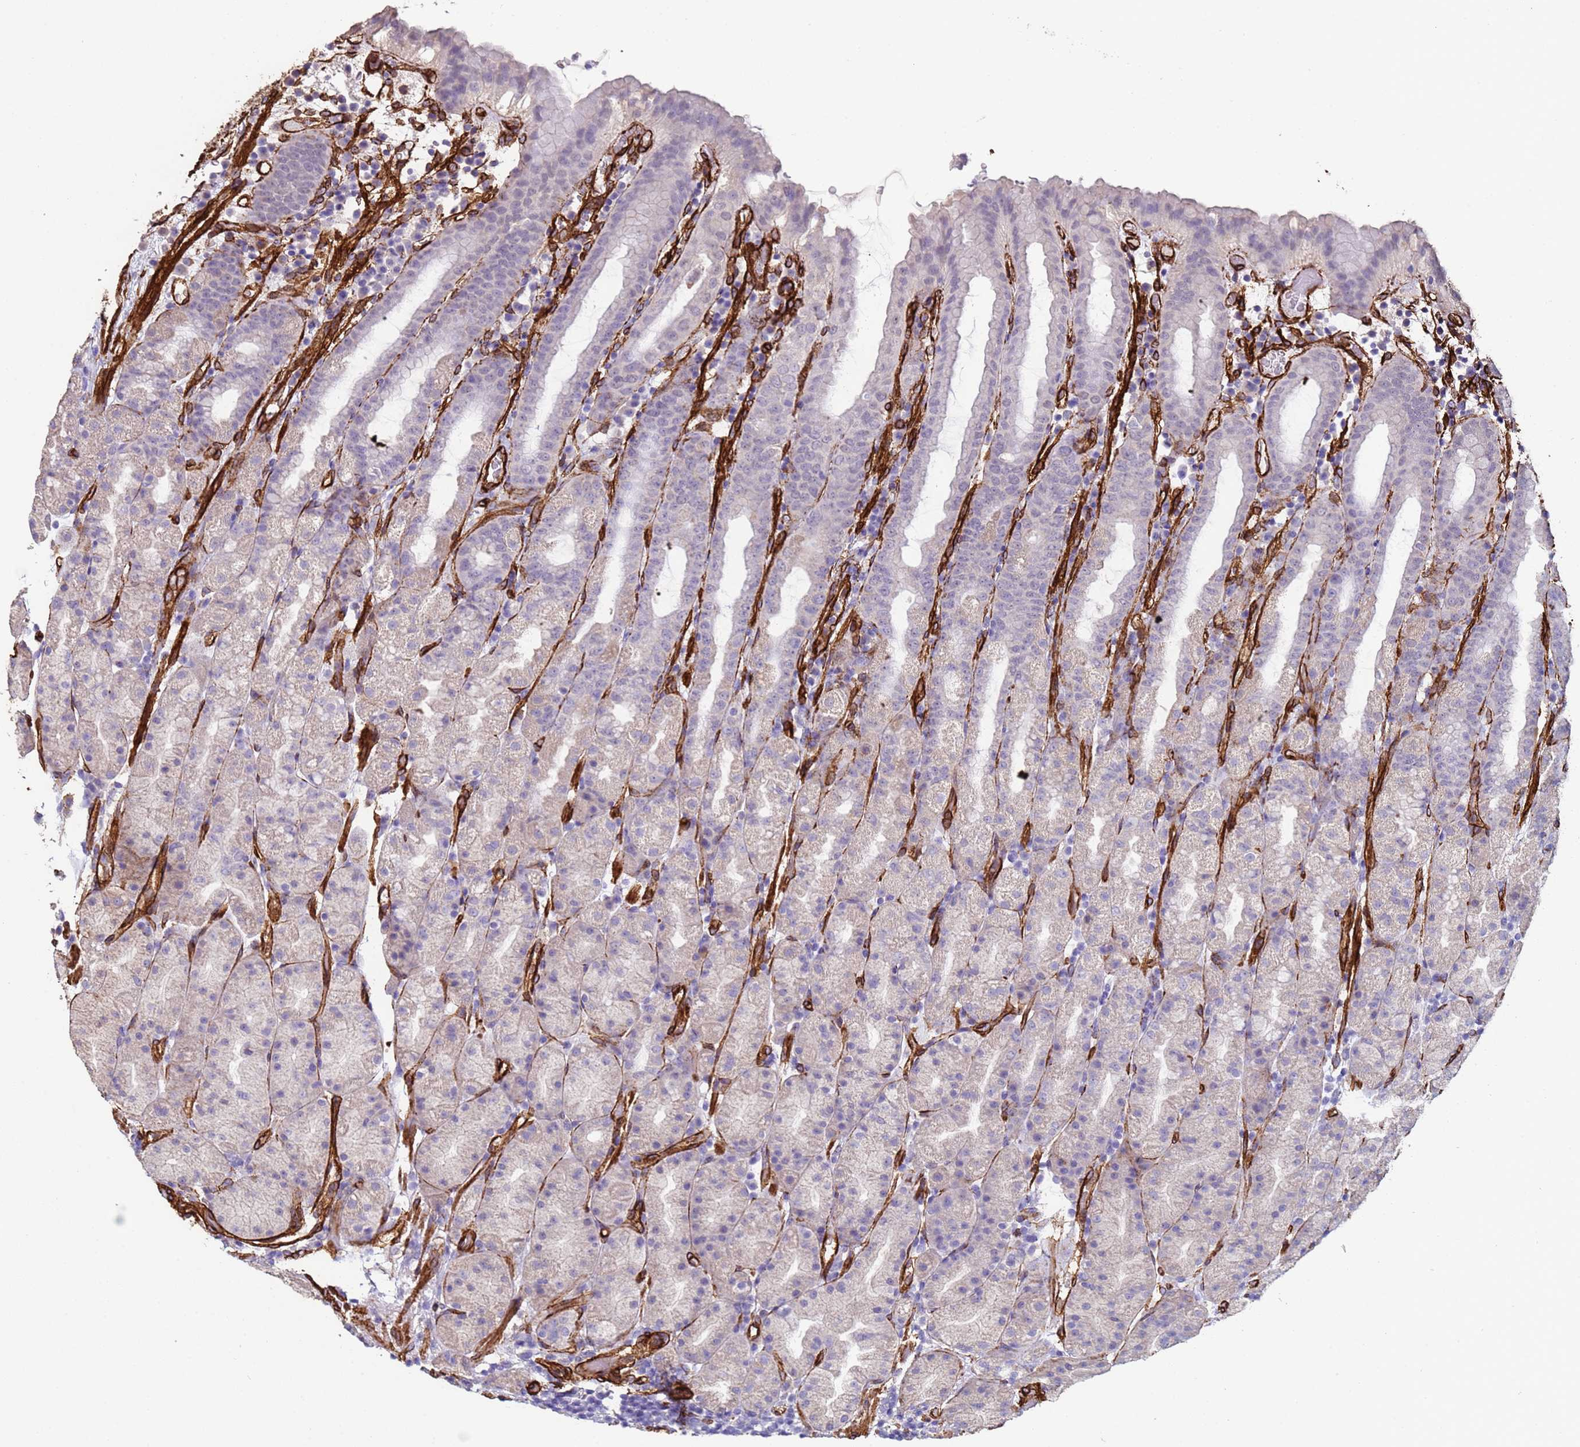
{"staining": {"intensity": "moderate", "quantity": "<25%", "location": "cytoplasmic/membranous"}, "tissue": "stomach", "cell_type": "Glandular cells", "image_type": "normal", "snomed": [{"axis": "morphology", "description": "Normal tissue, NOS"}, {"axis": "topography", "description": "Stomach, upper"}, {"axis": "topography", "description": "Stomach, lower"}, {"axis": "topography", "description": "Small intestine"}], "caption": "IHC image of normal stomach: human stomach stained using immunohistochemistry demonstrates low levels of moderate protein expression localized specifically in the cytoplasmic/membranous of glandular cells, appearing as a cytoplasmic/membranous brown color.", "gene": "GASK1A", "patient": {"sex": "male", "age": 68}}